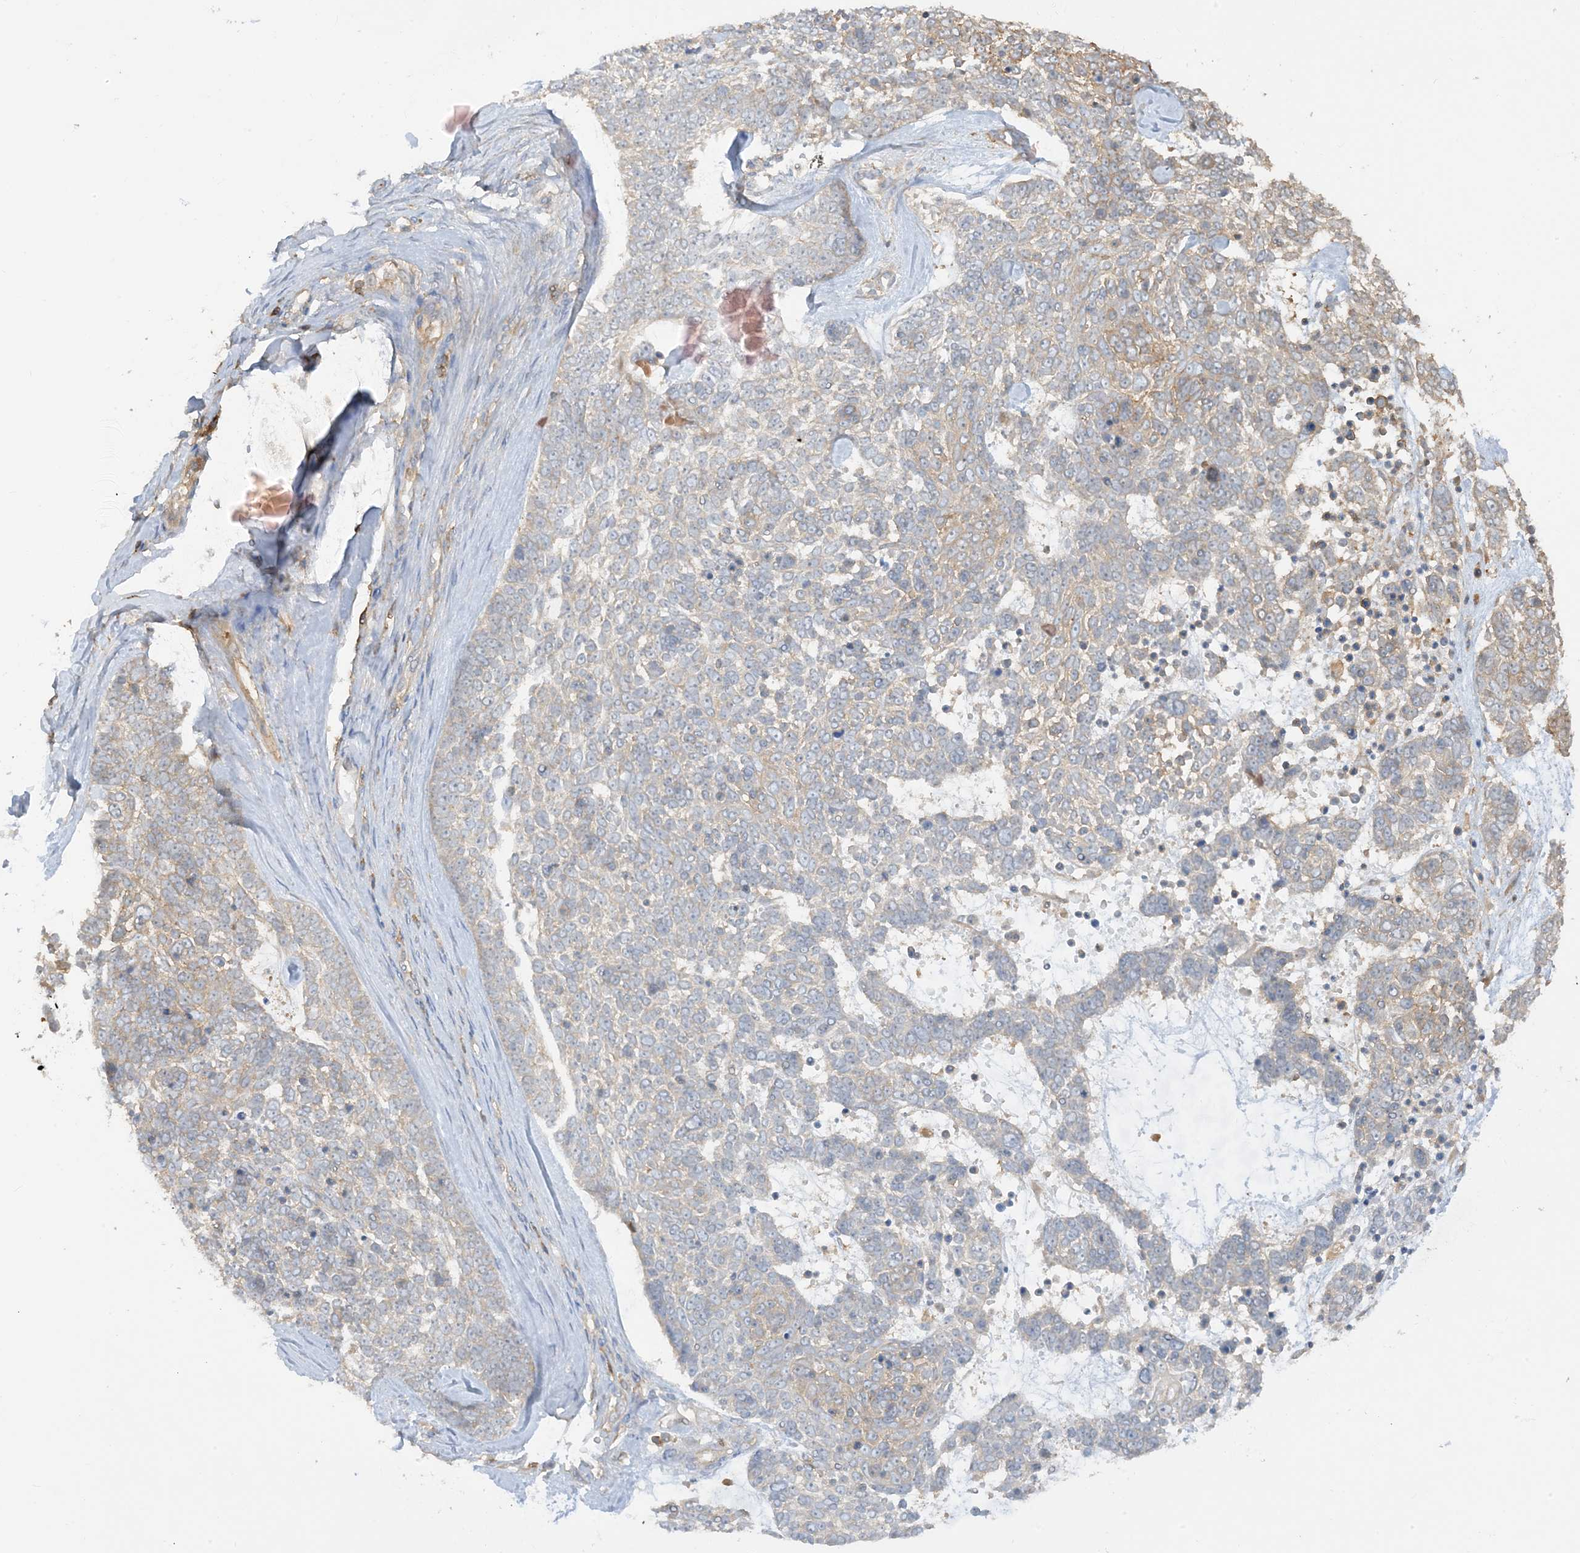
{"staining": {"intensity": "weak", "quantity": "<25%", "location": "cytoplasmic/membranous"}, "tissue": "skin cancer", "cell_type": "Tumor cells", "image_type": "cancer", "snomed": [{"axis": "morphology", "description": "Basal cell carcinoma"}, {"axis": "topography", "description": "Skin"}], "caption": "A high-resolution photomicrograph shows immunohistochemistry (IHC) staining of basal cell carcinoma (skin), which reveals no significant expression in tumor cells.", "gene": "CAPZB", "patient": {"sex": "female", "age": 81}}